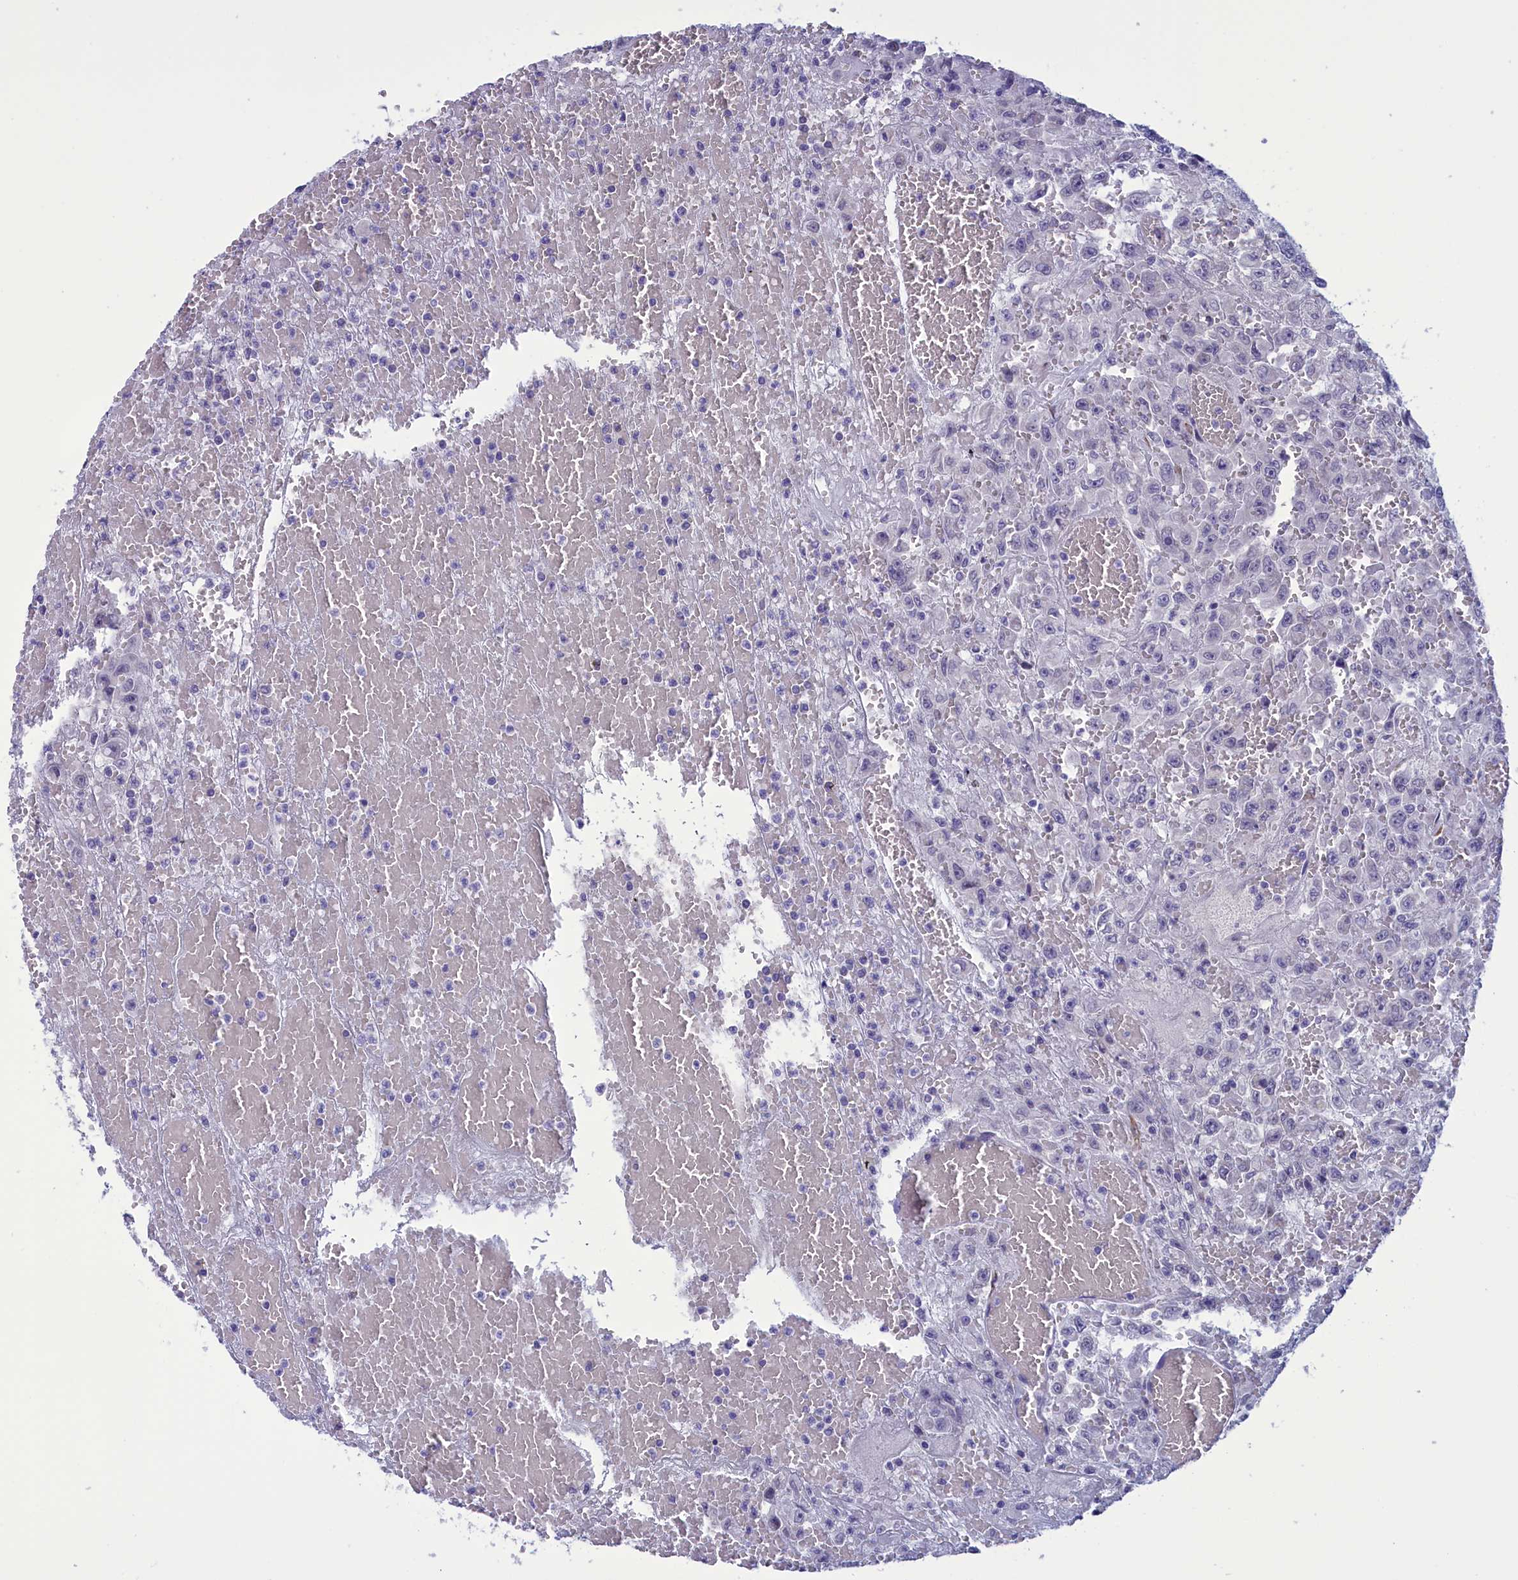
{"staining": {"intensity": "negative", "quantity": "none", "location": "none"}, "tissue": "urothelial cancer", "cell_type": "Tumor cells", "image_type": "cancer", "snomed": [{"axis": "morphology", "description": "Urothelial carcinoma, High grade"}, {"axis": "topography", "description": "Urinary bladder"}], "caption": "The IHC photomicrograph has no significant staining in tumor cells of urothelial cancer tissue.", "gene": "PARS2", "patient": {"sex": "male", "age": 46}}